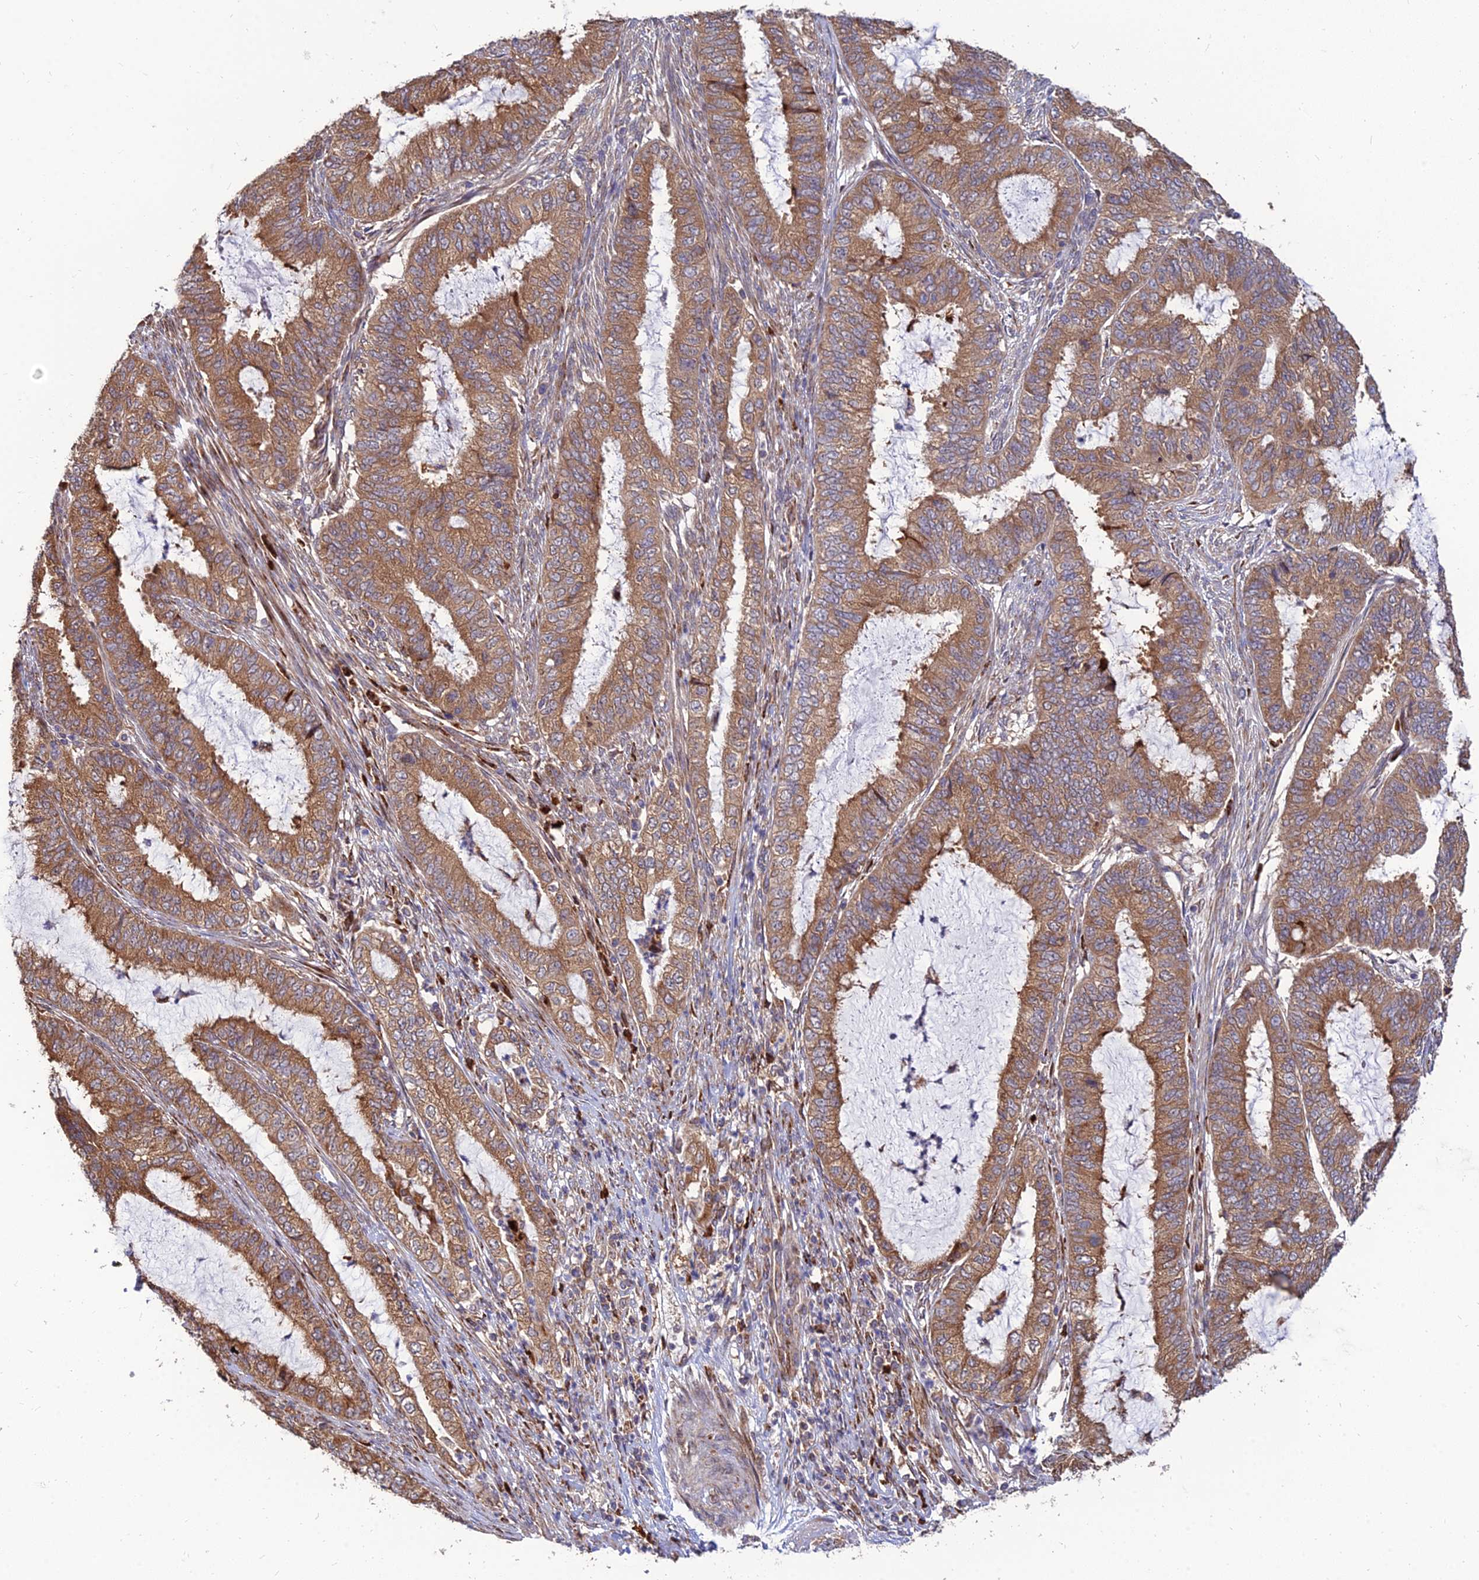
{"staining": {"intensity": "moderate", "quantity": ">75%", "location": "cytoplasmic/membranous"}, "tissue": "endometrial cancer", "cell_type": "Tumor cells", "image_type": "cancer", "snomed": [{"axis": "morphology", "description": "Adenocarcinoma, NOS"}, {"axis": "topography", "description": "Endometrium"}], "caption": "Protein staining shows moderate cytoplasmic/membranous staining in approximately >75% of tumor cells in endometrial cancer (adenocarcinoma).", "gene": "CCT6B", "patient": {"sex": "female", "age": 51}}